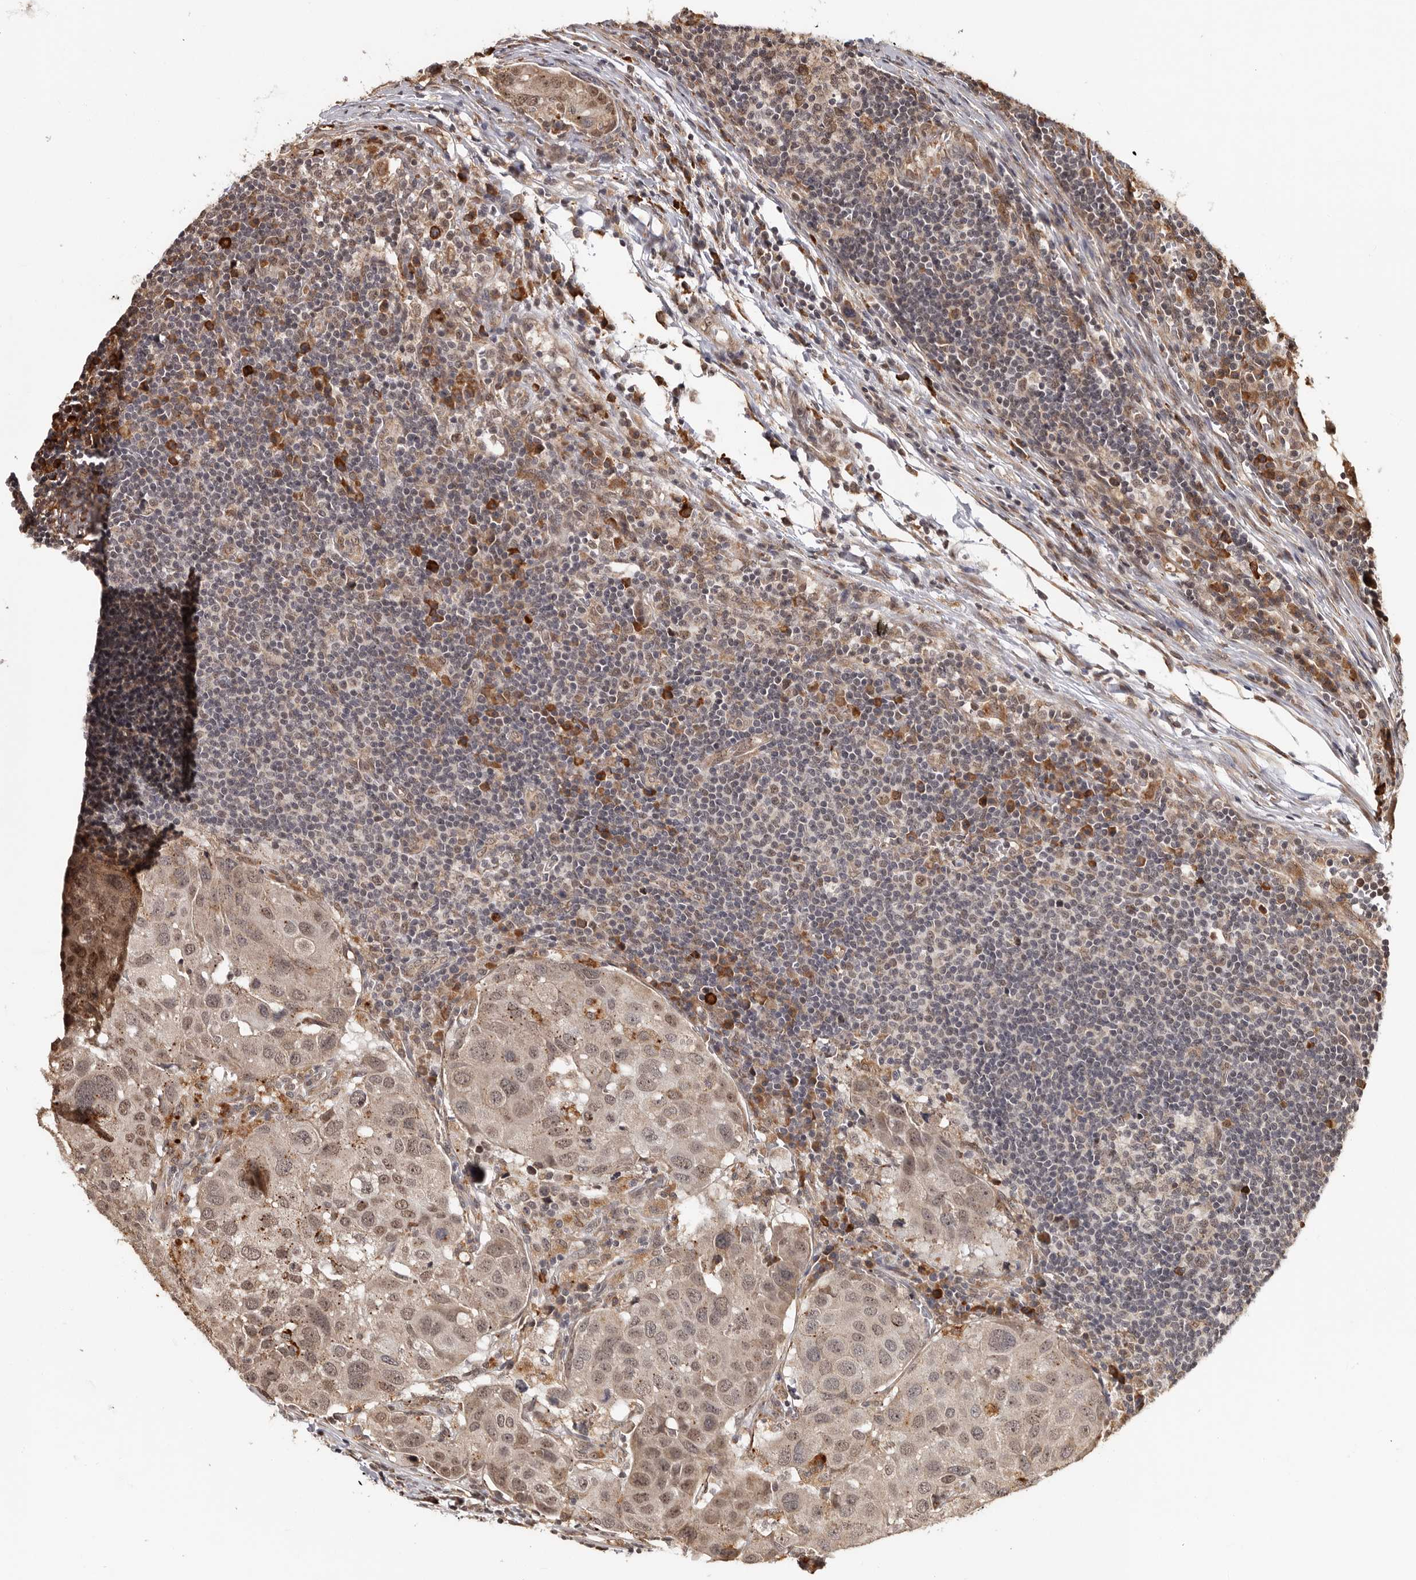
{"staining": {"intensity": "weak", "quantity": ">75%", "location": "nuclear"}, "tissue": "urothelial cancer", "cell_type": "Tumor cells", "image_type": "cancer", "snomed": [{"axis": "morphology", "description": "Urothelial carcinoma, High grade"}, {"axis": "topography", "description": "Lymph node"}, {"axis": "topography", "description": "Urinary bladder"}], "caption": "Protein expression analysis of urothelial cancer reveals weak nuclear expression in approximately >75% of tumor cells. Using DAB (brown) and hematoxylin (blue) stains, captured at high magnification using brightfield microscopy.", "gene": "ZNF83", "patient": {"sex": "male", "age": 51}}